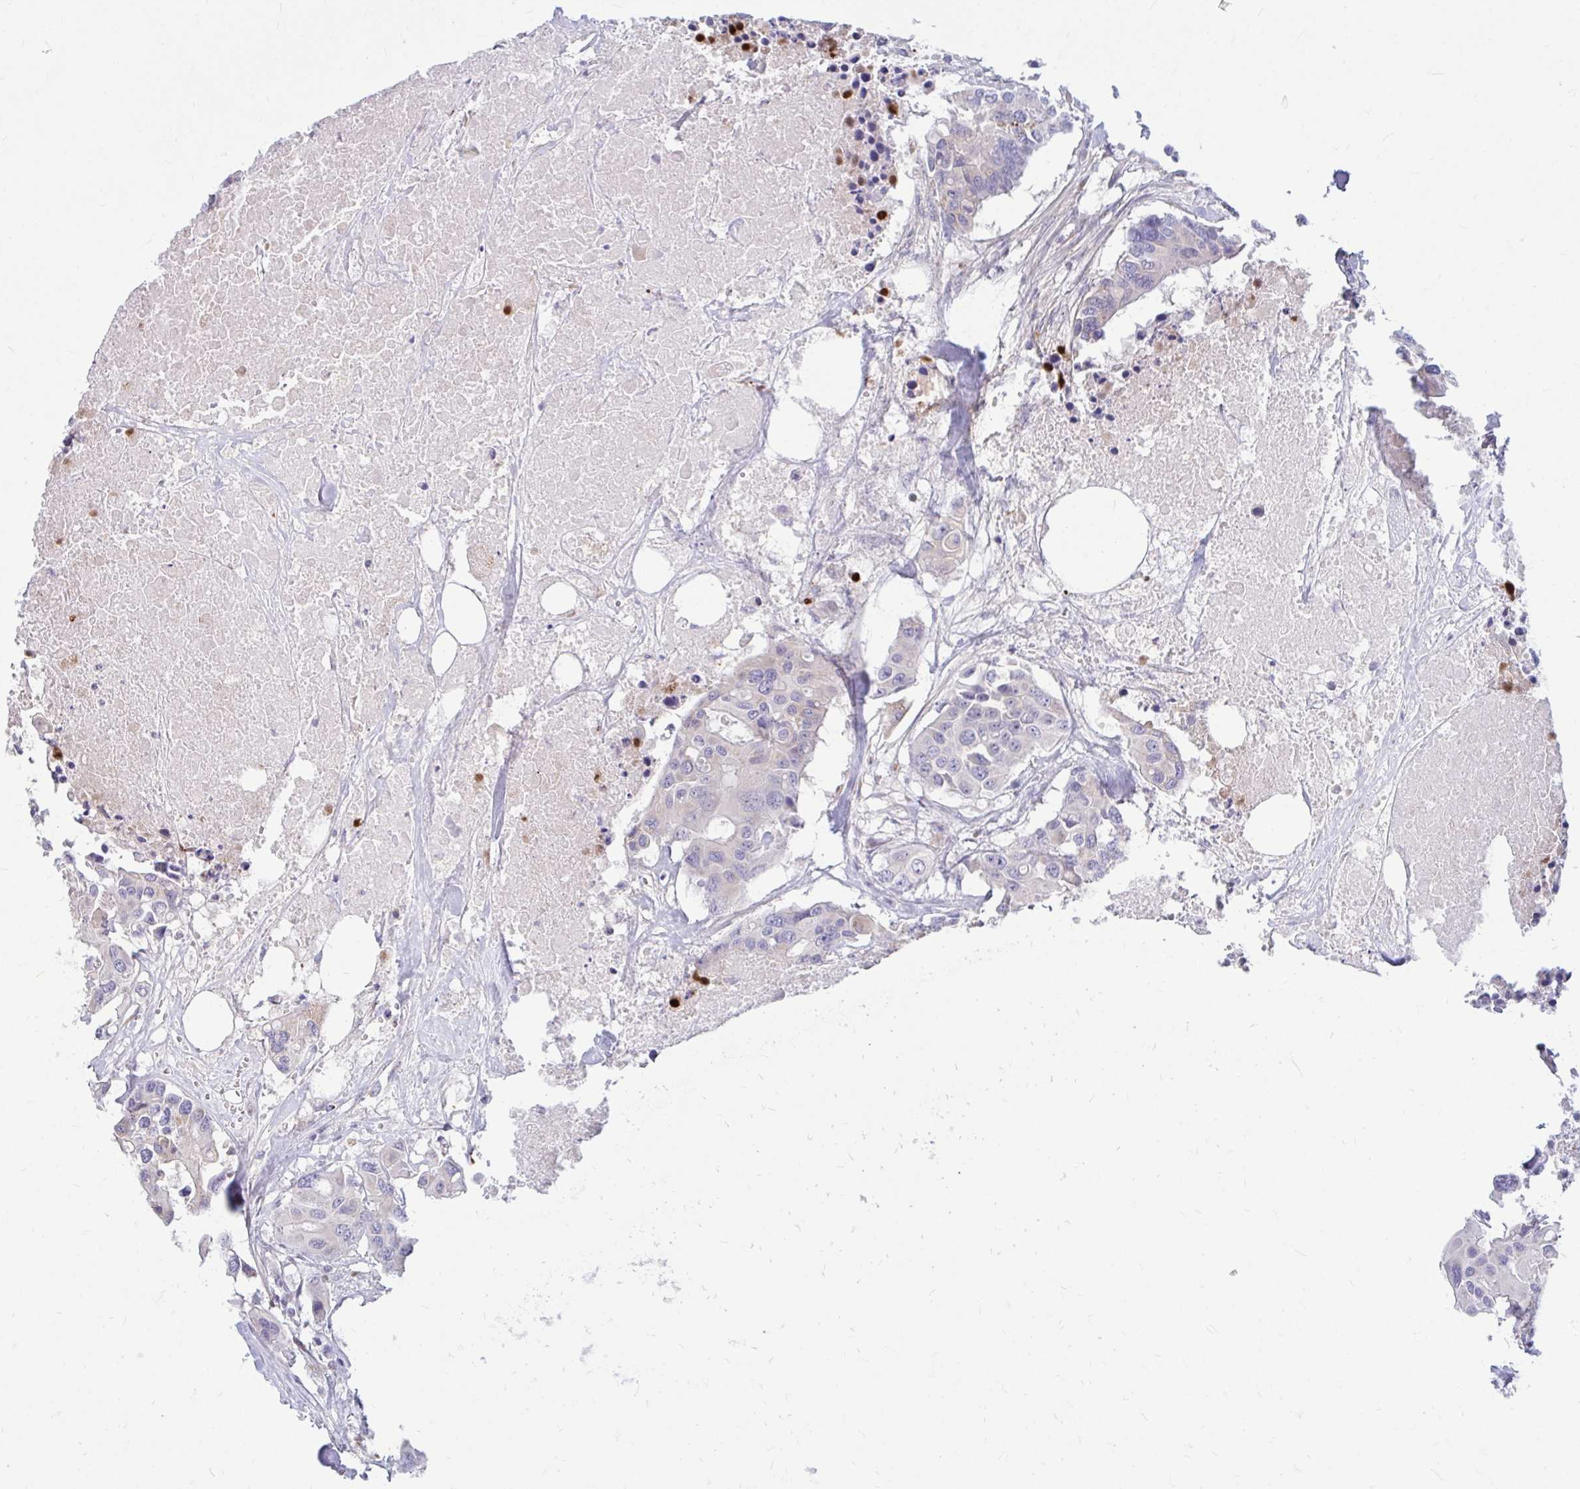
{"staining": {"intensity": "negative", "quantity": "none", "location": "none"}, "tissue": "colorectal cancer", "cell_type": "Tumor cells", "image_type": "cancer", "snomed": [{"axis": "morphology", "description": "Adenocarcinoma, NOS"}, {"axis": "topography", "description": "Colon"}], "caption": "Histopathology image shows no protein staining in tumor cells of colorectal cancer tissue. Nuclei are stained in blue.", "gene": "RAB6B", "patient": {"sex": "male", "age": 77}}